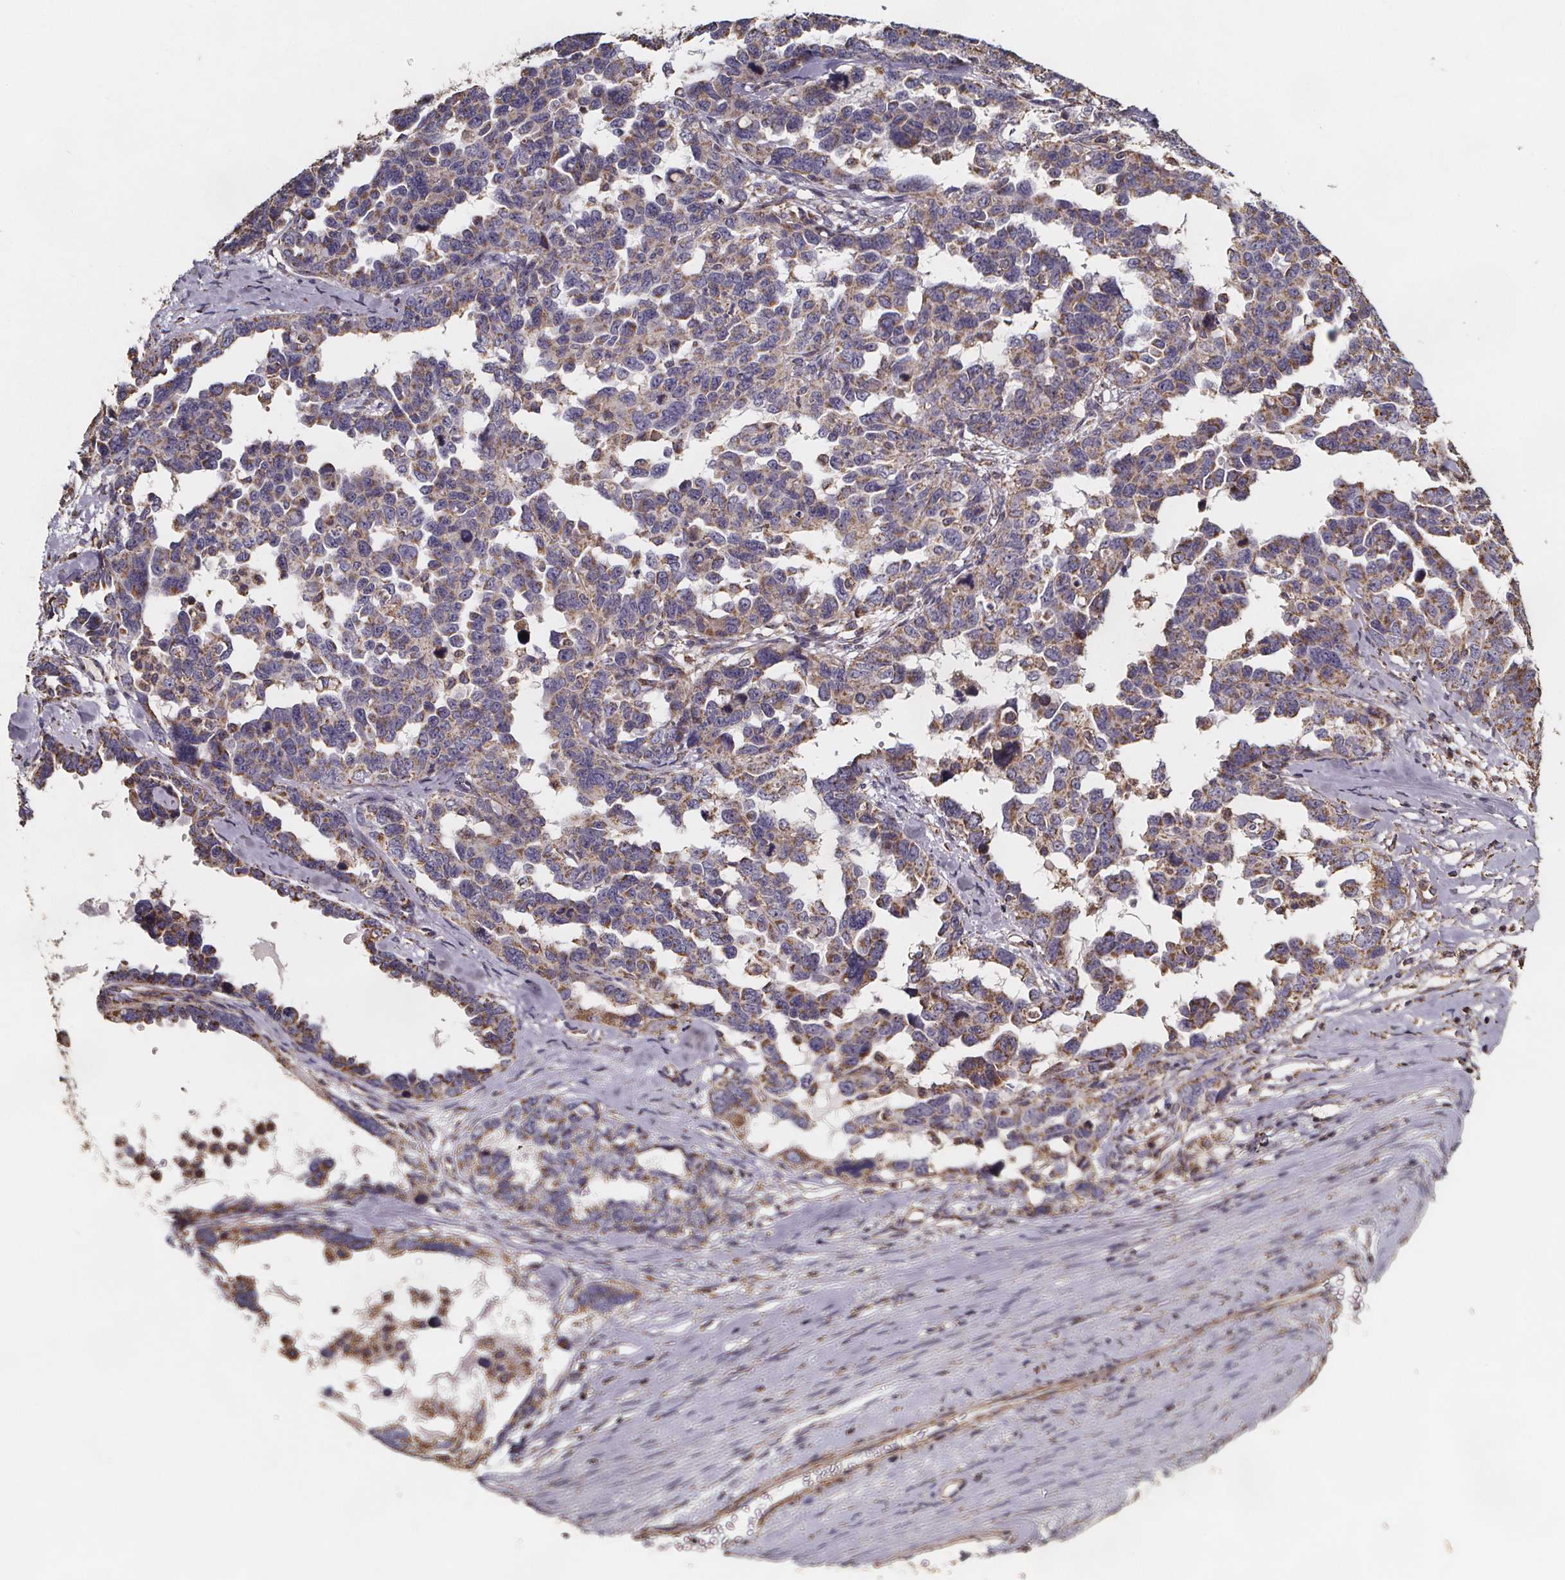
{"staining": {"intensity": "weak", "quantity": ">75%", "location": "cytoplasmic/membranous"}, "tissue": "ovarian cancer", "cell_type": "Tumor cells", "image_type": "cancer", "snomed": [{"axis": "morphology", "description": "Cystadenocarcinoma, serous, NOS"}, {"axis": "topography", "description": "Ovary"}], "caption": "Ovarian cancer (serous cystadenocarcinoma) stained with IHC shows weak cytoplasmic/membranous expression in about >75% of tumor cells.", "gene": "SLC35D2", "patient": {"sex": "female", "age": 69}}